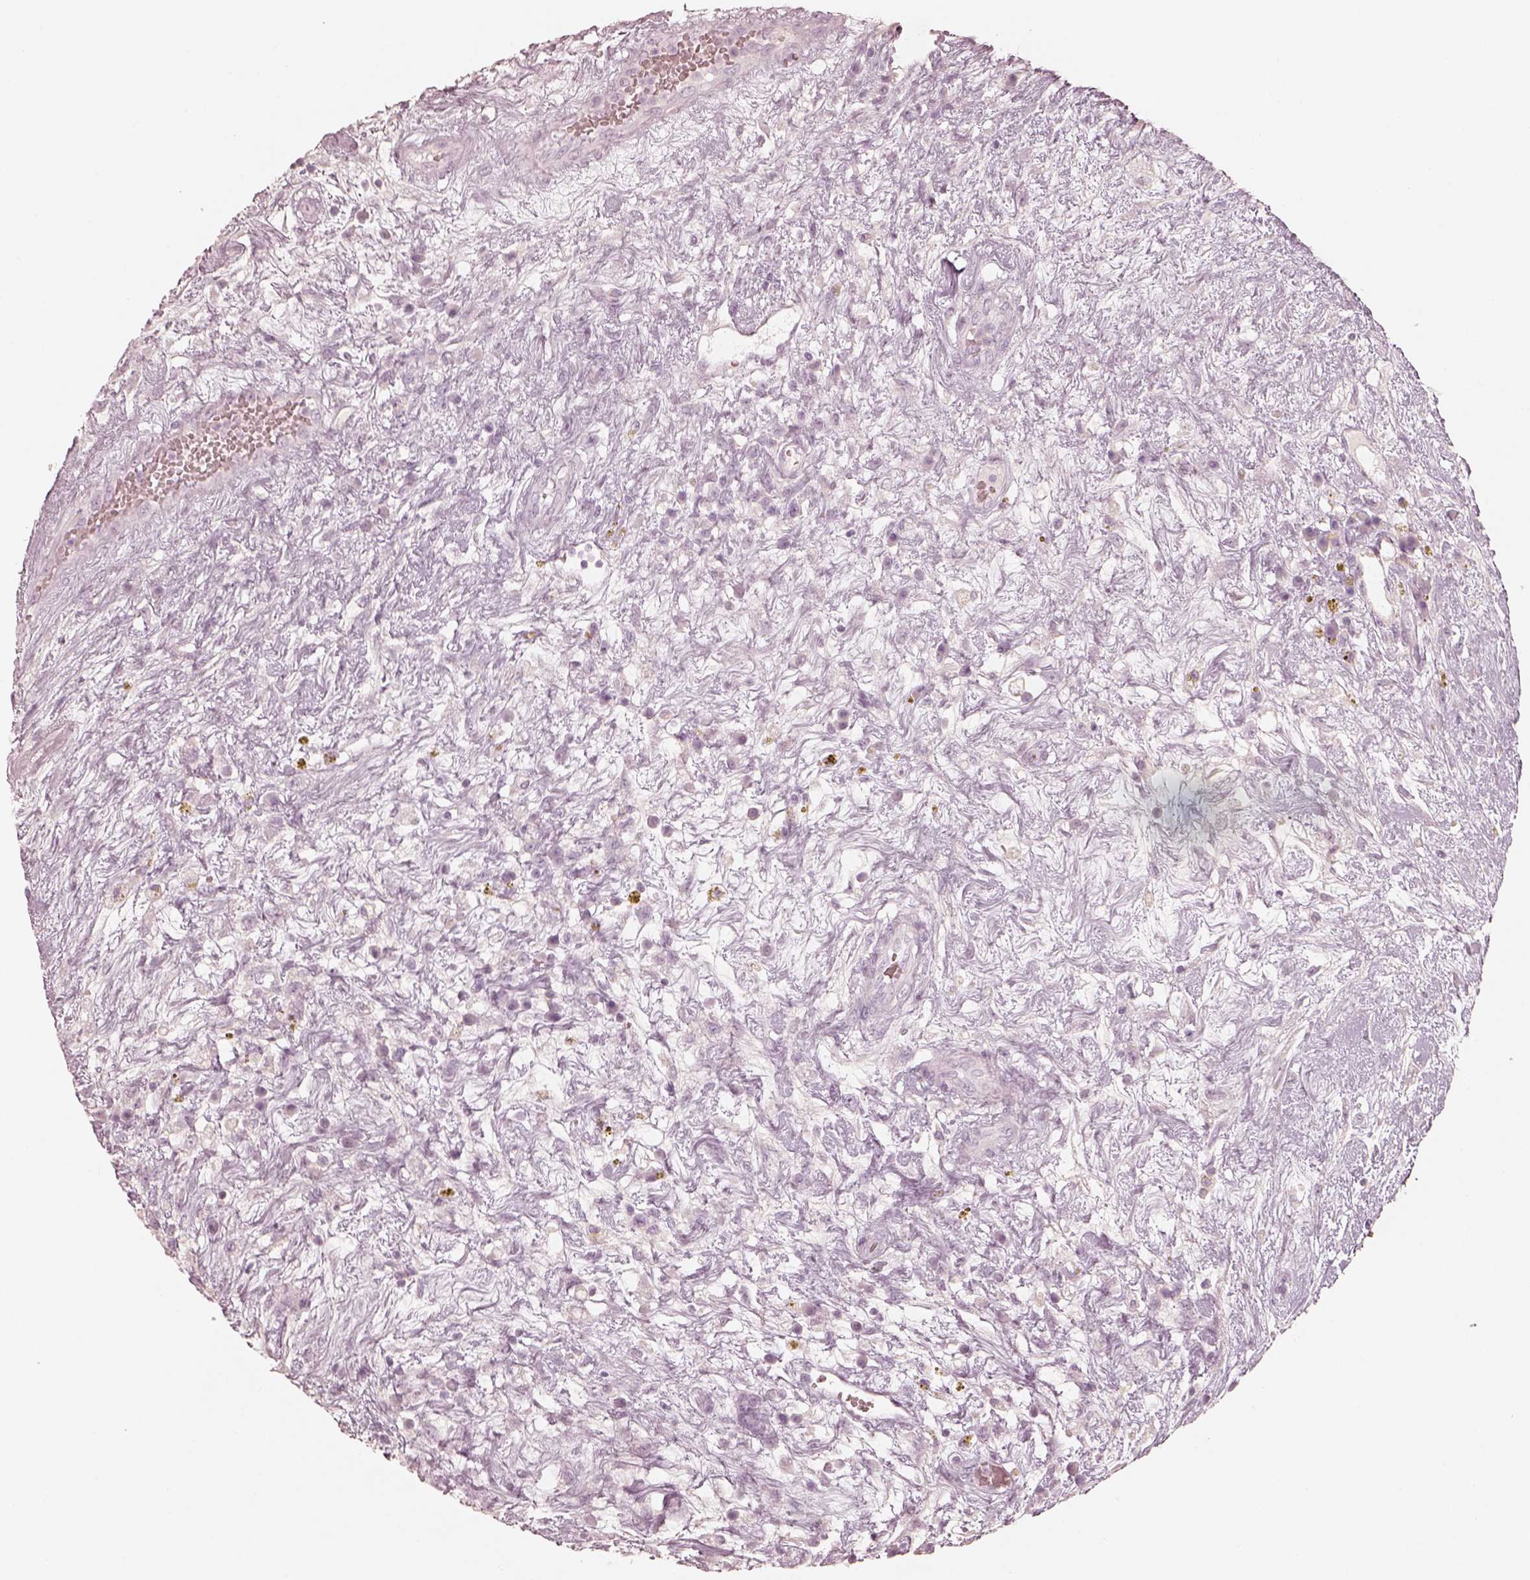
{"staining": {"intensity": "negative", "quantity": "none", "location": "none"}, "tissue": "testis cancer", "cell_type": "Tumor cells", "image_type": "cancer", "snomed": [{"axis": "morphology", "description": "Normal tissue, NOS"}, {"axis": "morphology", "description": "Carcinoma, Embryonal, NOS"}, {"axis": "topography", "description": "Testis"}], "caption": "Immunohistochemical staining of human testis cancer (embryonal carcinoma) exhibits no significant expression in tumor cells.", "gene": "KRT82", "patient": {"sex": "male", "age": 32}}